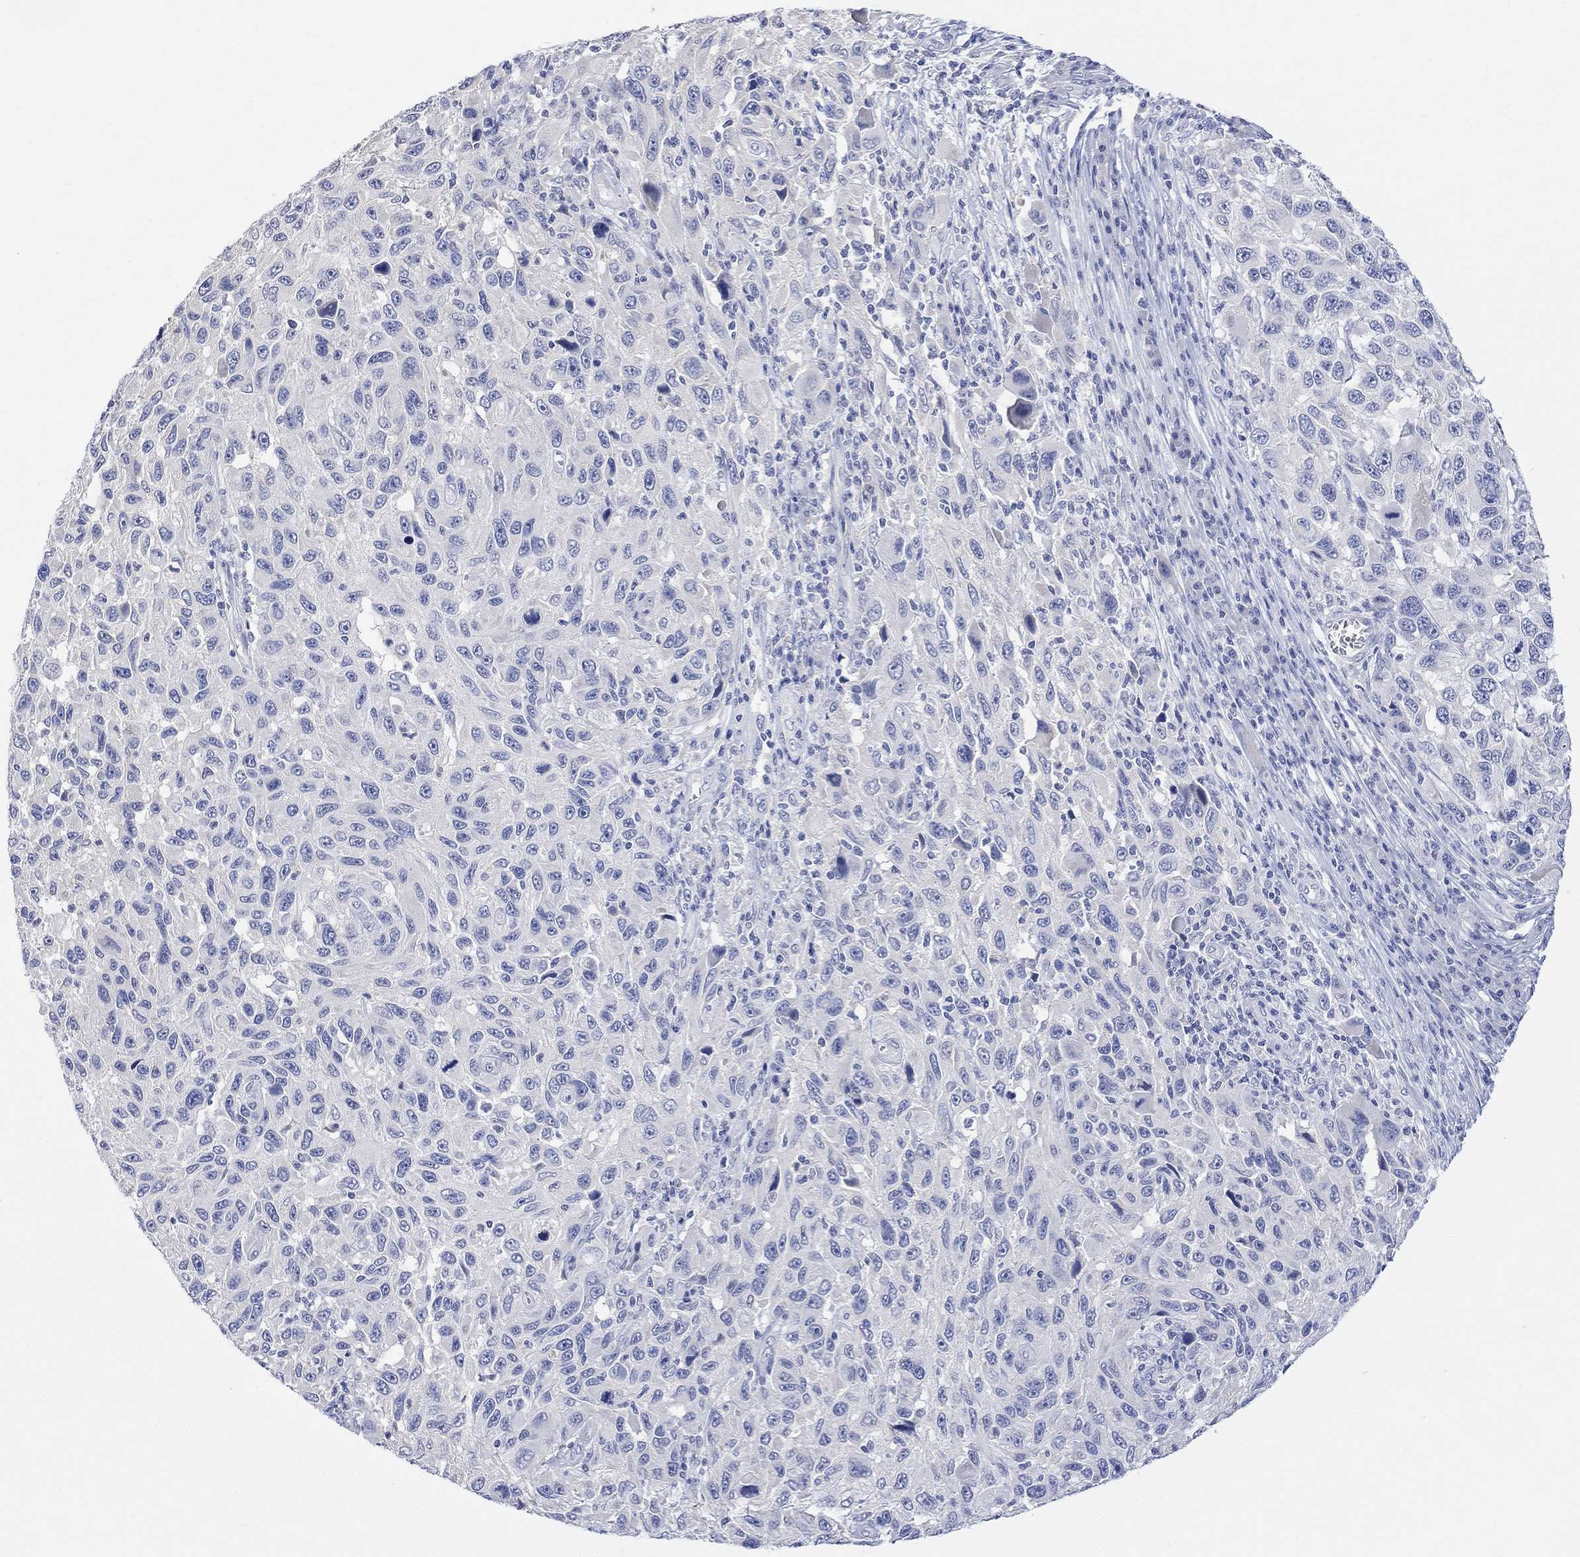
{"staining": {"intensity": "negative", "quantity": "none", "location": "none"}, "tissue": "melanoma", "cell_type": "Tumor cells", "image_type": "cancer", "snomed": [{"axis": "morphology", "description": "Malignant melanoma, NOS"}, {"axis": "topography", "description": "Skin"}], "caption": "IHC image of neoplastic tissue: human melanoma stained with DAB (3,3'-diaminobenzidine) shows no significant protein staining in tumor cells. The staining was performed using DAB to visualize the protein expression in brown, while the nuclei were stained in blue with hematoxylin (Magnification: 20x).", "gene": "FBP2", "patient": {"sex": "male", "age": 53}}